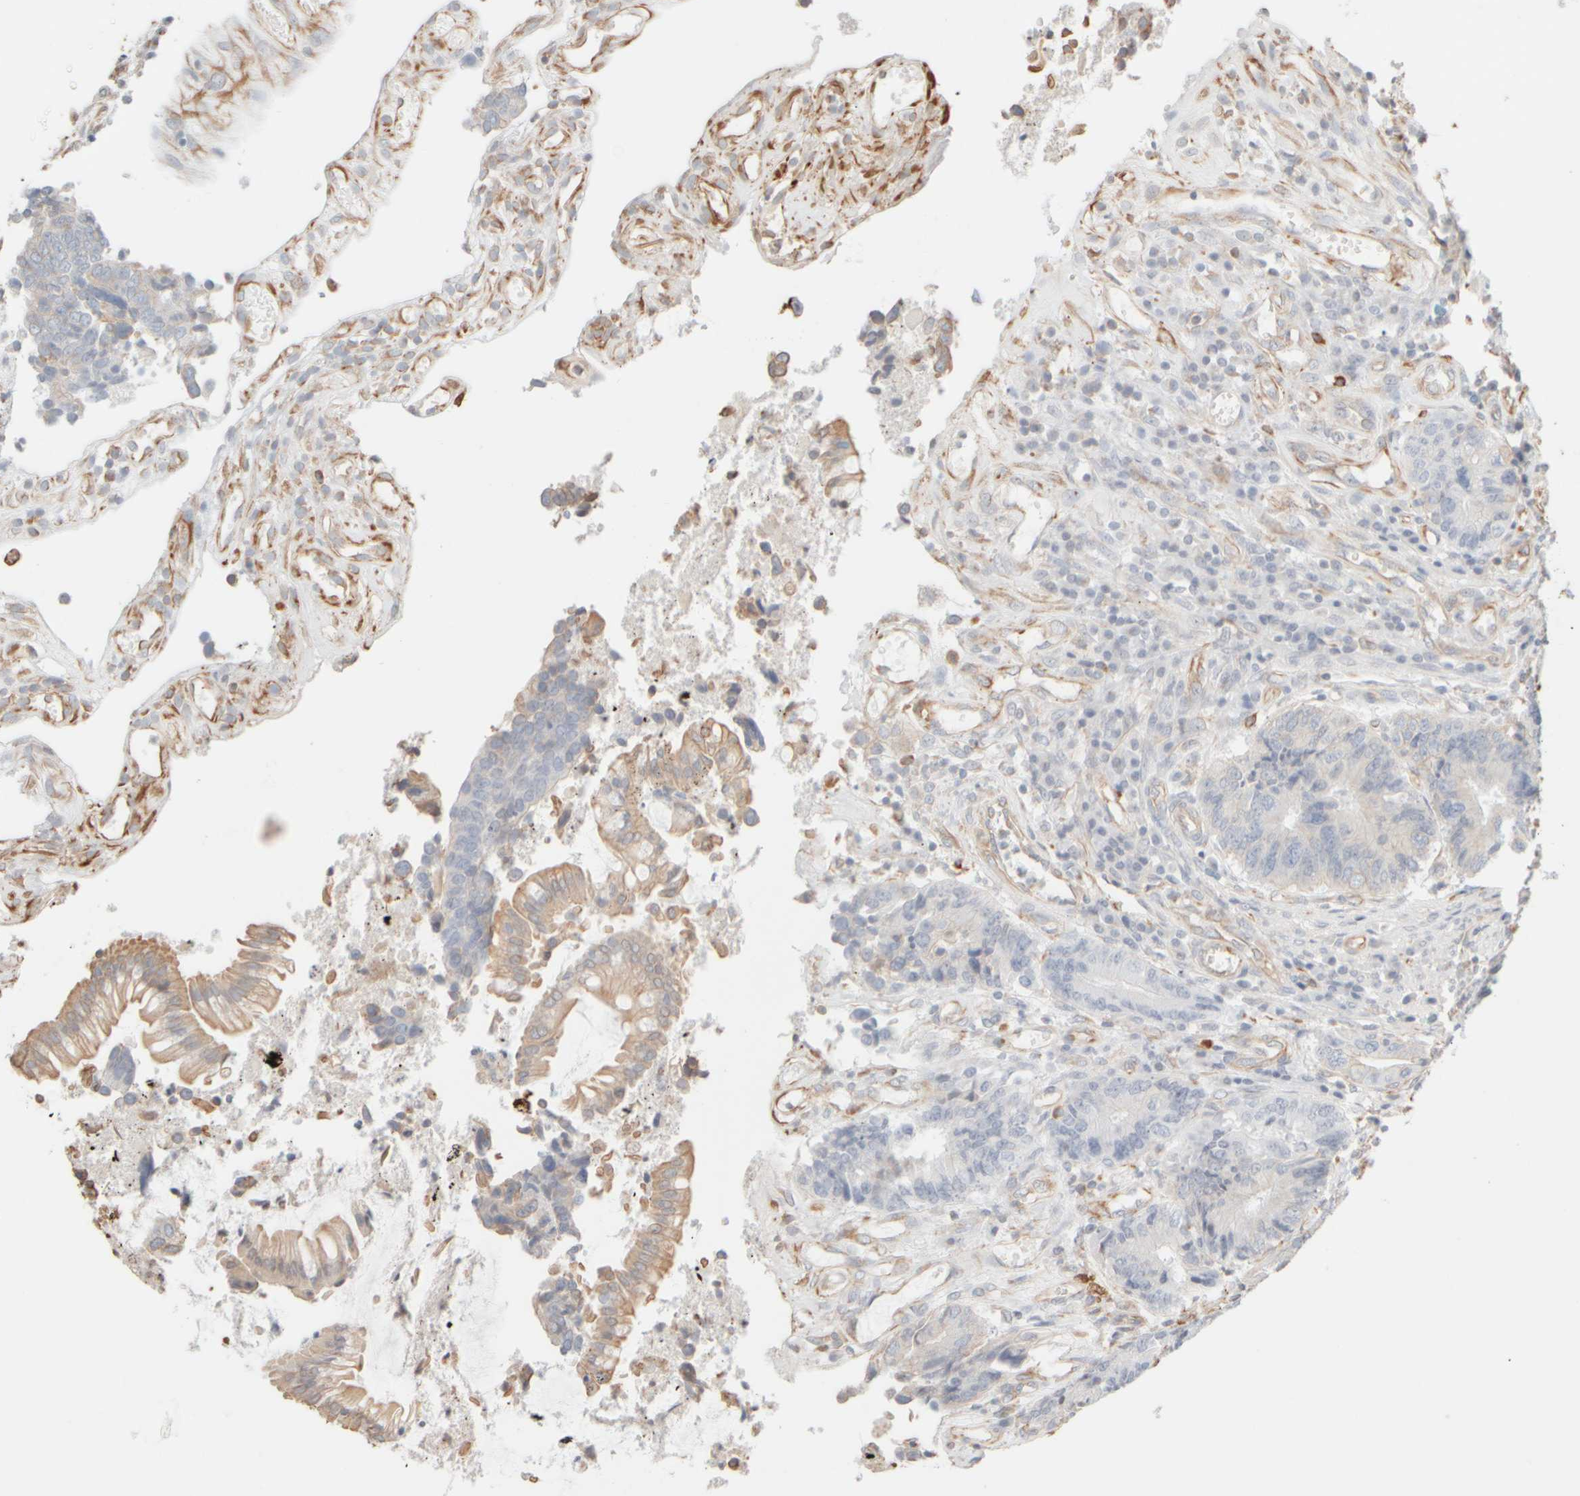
{"staining": {"intensity": "weak", "quantity": "25%-75%", "location": "cytoplasmic/membranous"}, "tissue": "colorectal cancer", "cell_type": "Tumor cells", "image_type": "cancer", "snomed": [{"axis": "morphology", "description": "Adenocarcinoma, NOS"}, {"axis": "topography", "description": "Rectum"}], "caption": "Brown immunohistochemical staining in human colorectal adenocarcinoma demonstrates weak cytoplasmic/membranous expression in about 25%-75% of tumor cells.", "gene": "KRT15", "patient": {"sex": "male", "age": 84}}